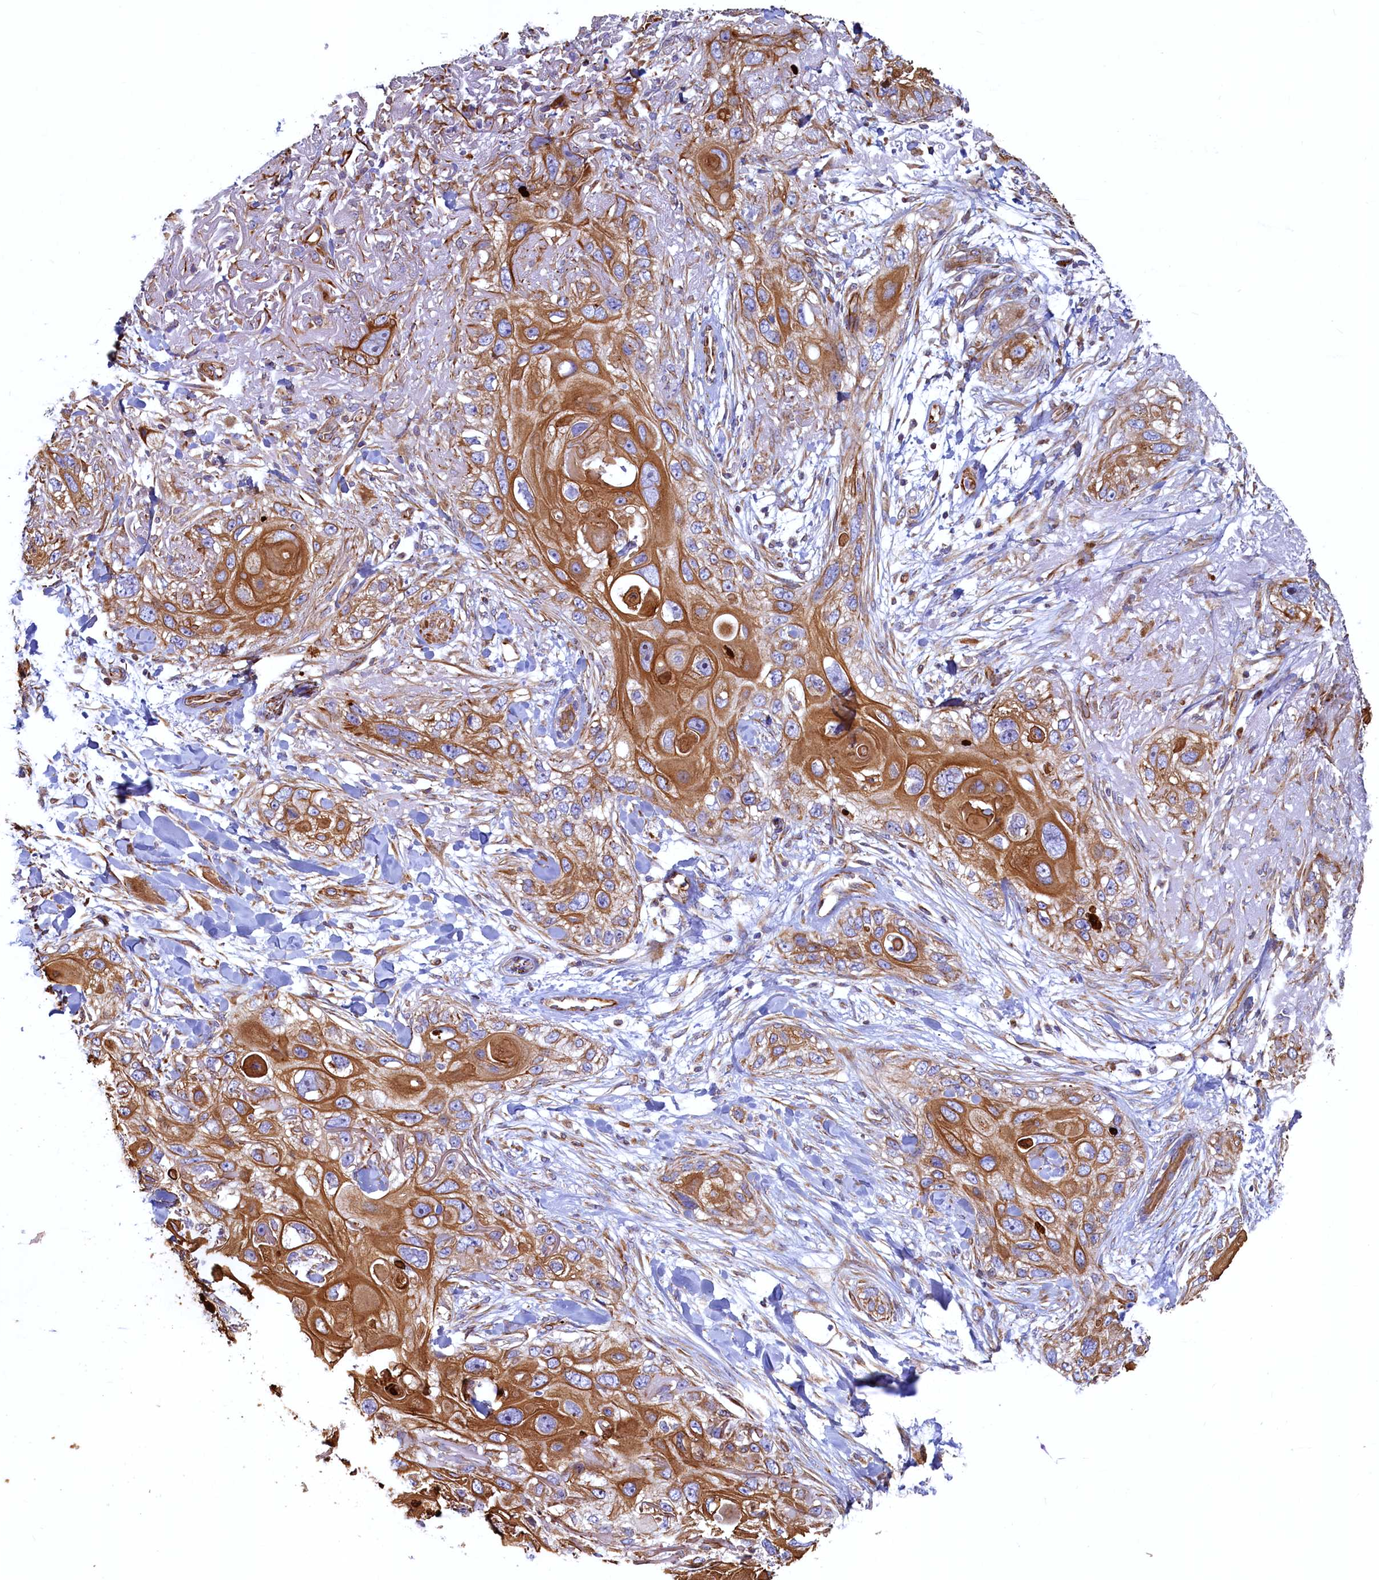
{"staining": {"intensity": "moderate", "quantity": ">75%", "location": "cytoplasmic/membranous"}, "tissue": "skin cancer", "cell_type": "Tumor cells", "image_type": "cancer", "snomed": [{"axis": "morphology", "description": "Normal tissue, NOS"}, {"axis": "morphology", "description": "Squamous cell carcinoma, NOS"}, {"axis": "topography", "description": "Skin"}], "caption": "Approximately >75% of tumor cells in human skin squamous cell carcinoma demonstrate moderate cytoplasmic/membranous protein staining as visualized by brown immunohistochemical staining.", "gene": "LRRC57", "patient": {"sex": "male", "age": 72}}